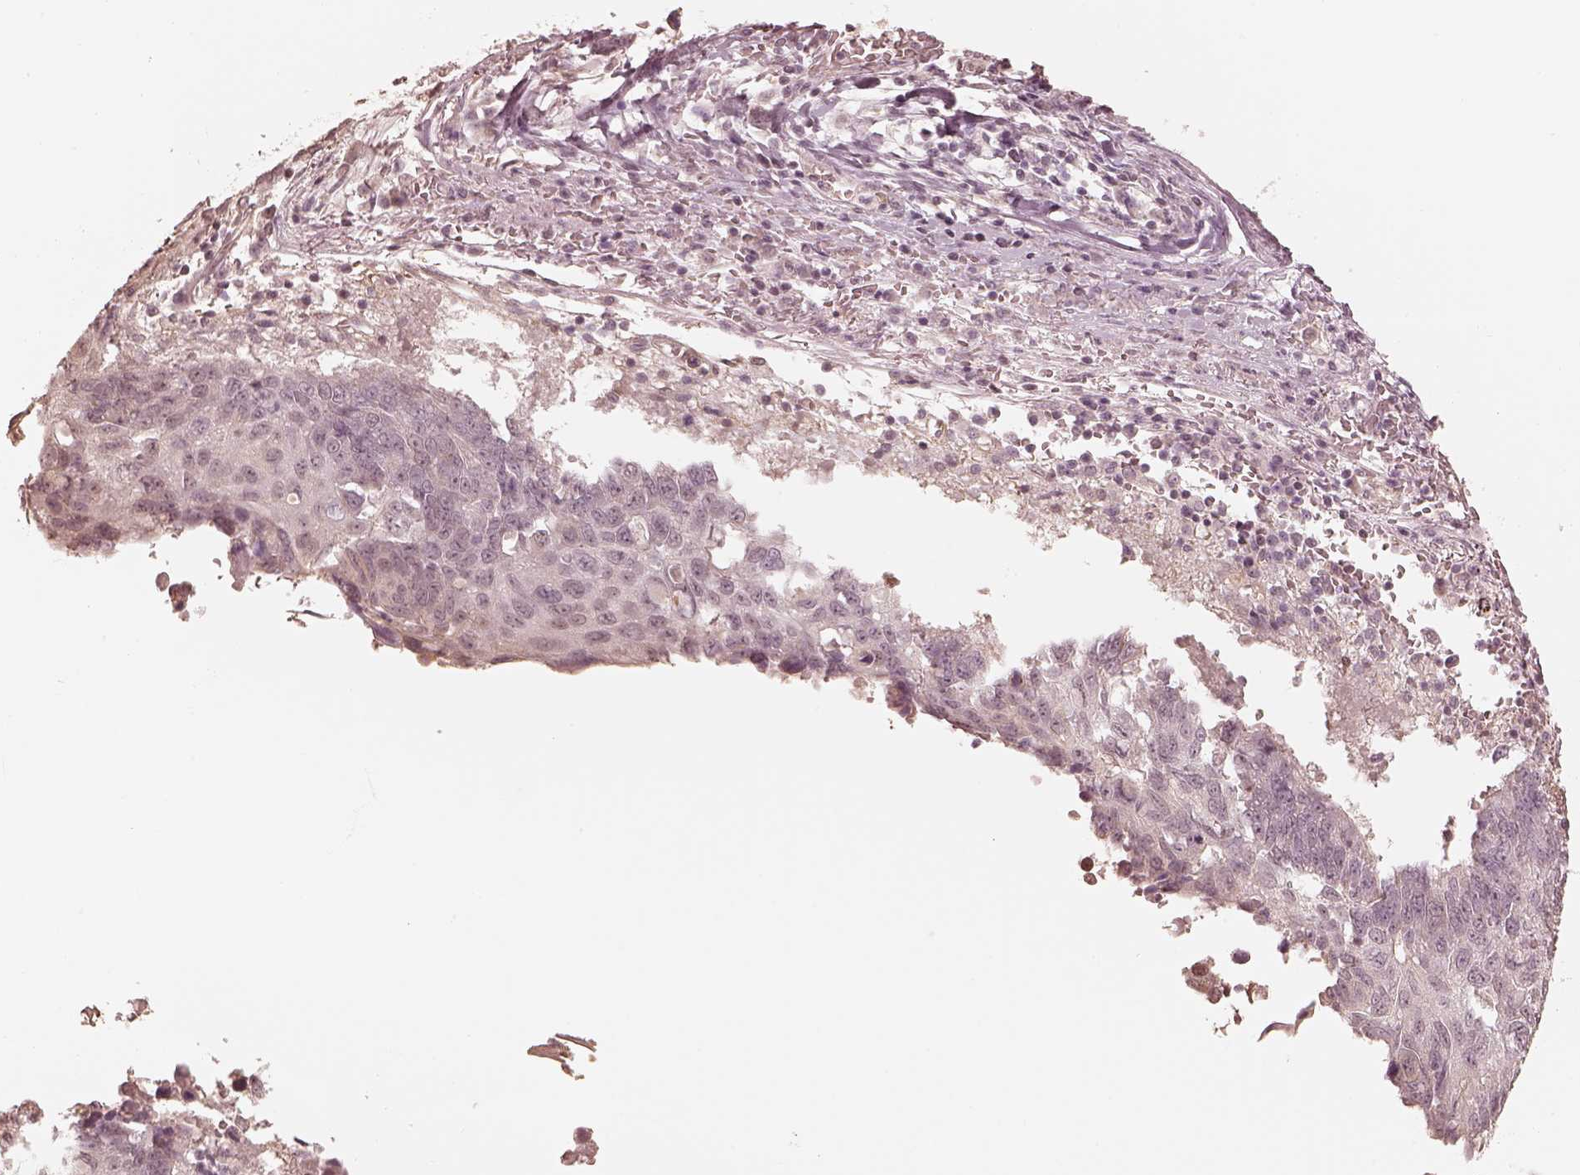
{"staining": {"intensity": "negative", "quantity": "none", "location": "none"}, "tissue": "lung cancer", "cell_type": "Tumor cells", "image_type": "cancer", "snomed": [{"axis": "morphology", "description": "Squamous cell carcinoma, NOS"}, {"axis": "topography", "description": "Lung"}], "caption": "Tumor cells are negative for brown protein staining in lung cancer (squamous cell carcinoma).", "gene": "KIF5C", "patient": {"sex": "male", "age": 73}}